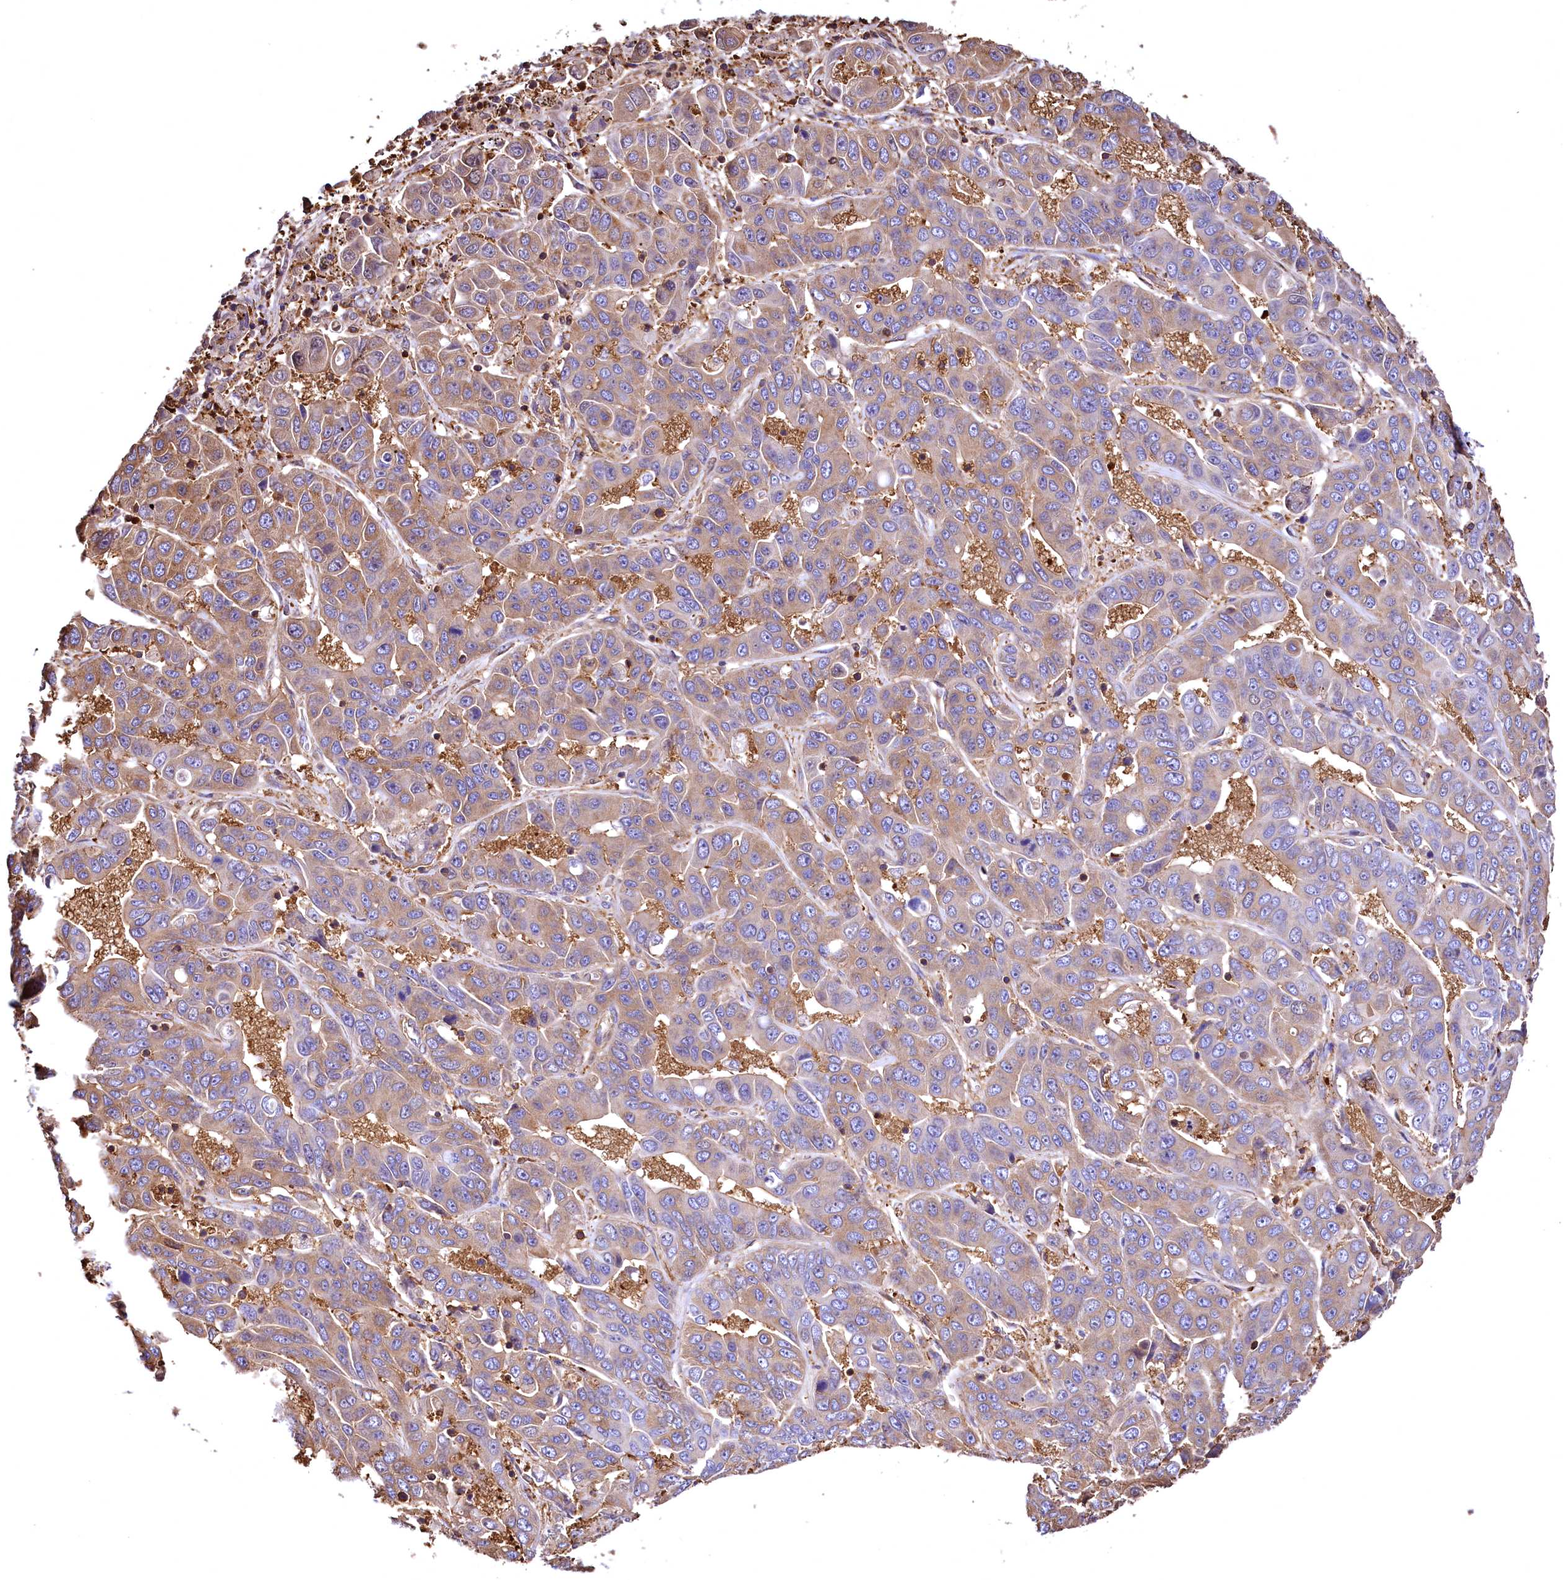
{"staining": {"intensity": "weak", "quantity": ">75%", "location": "cytoplasmic/membranous"}, "tissue": "liver cancer", "cell_type": "Tumor cells", "image_type": "cancer", "snomed": [{"axis": "morphology", "description": "Cholangiocarcinoma"}, {"axis": "topography", "description": "Liver"}], "caption": "Immunohistochemical staining of human liver cholangiocarcinoma shows low levels of weak cytoplasmic/membranous protein positivity in about >75% of tumor cells.", "gene": "RARS2", "patient": {"sex": "female", "age": 52}}